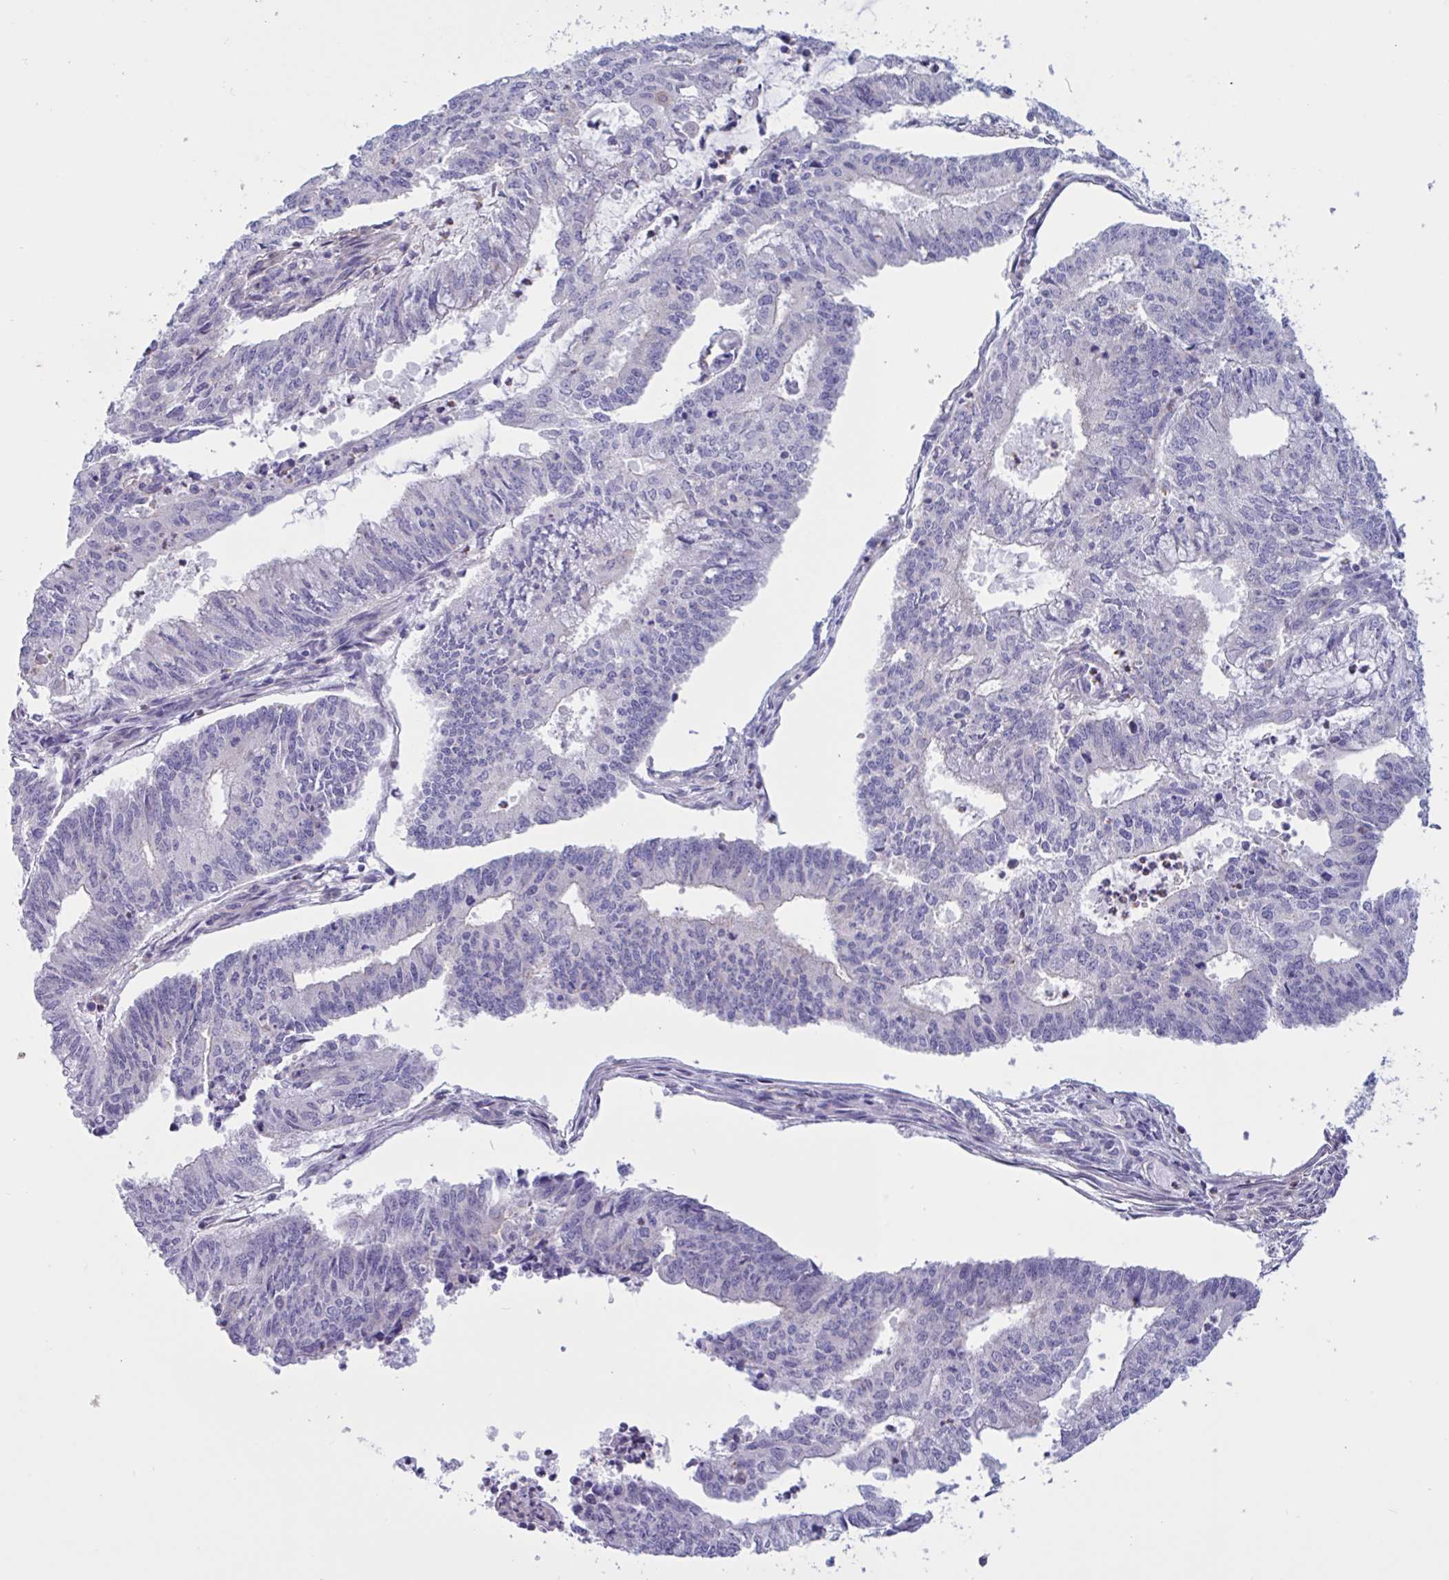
{"staining": {"intensity": "negative", "quantity": "none", "location": "none"}, "tissue": "endometrial cancer", "cell_type": "Tumor cells", "image_type": "cancer", "snomed": [{"axis": "morphology", "description": "Adenocarcinoma, NOS"}, {"axis": "topography", "description": "Endometrium"}], "caption": "Endometrial adenocarcinoma stained for a protein using IHC displays no staining tumor cells.", "gene": "OXLD1", "patient": {"sex": "female", "age": 61}}